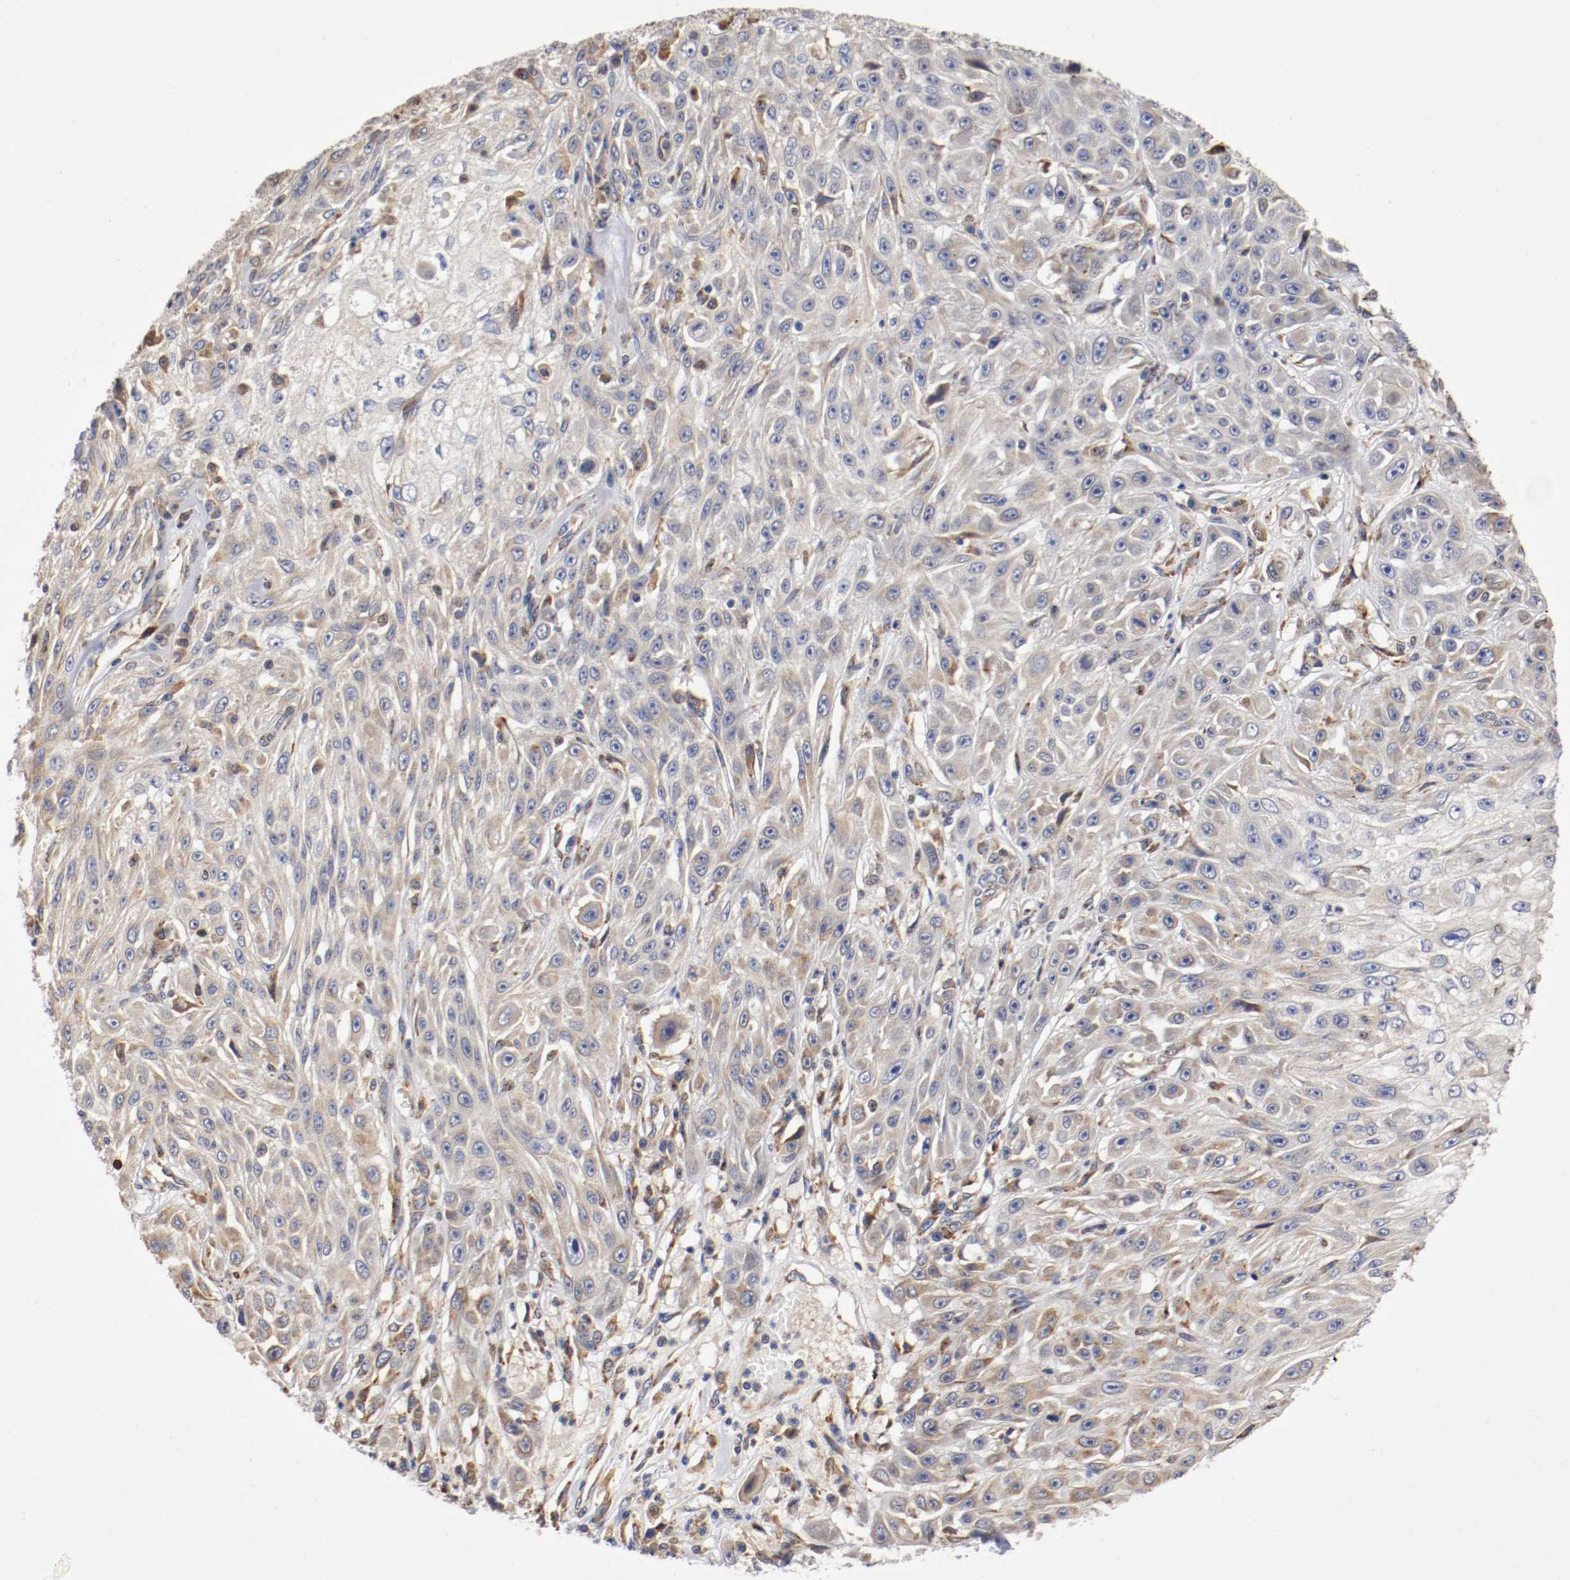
{"staining": {"intensity": "weak", "quantity": ">75%", "location": "cytoplasmic/membranous"}, "tissue": "skin cancer", "cell_type": "Tumor cells", "image_type": "cancer", "snomed": [{"axis": "morphology", "description": "Squamous cell carcinoma, NOS"}, {"axis": "topography", "description": "Skin"}], "caption": "Tumor cells show low levels of weak cytoplasmic/membranous positivity in approximately >75% of cells in human skin cancer (squamous cell carcinoma). Nuclei are stained in blue.", "gene": "TNFSF13", "patient": {"sex": "male", "age": 75}}